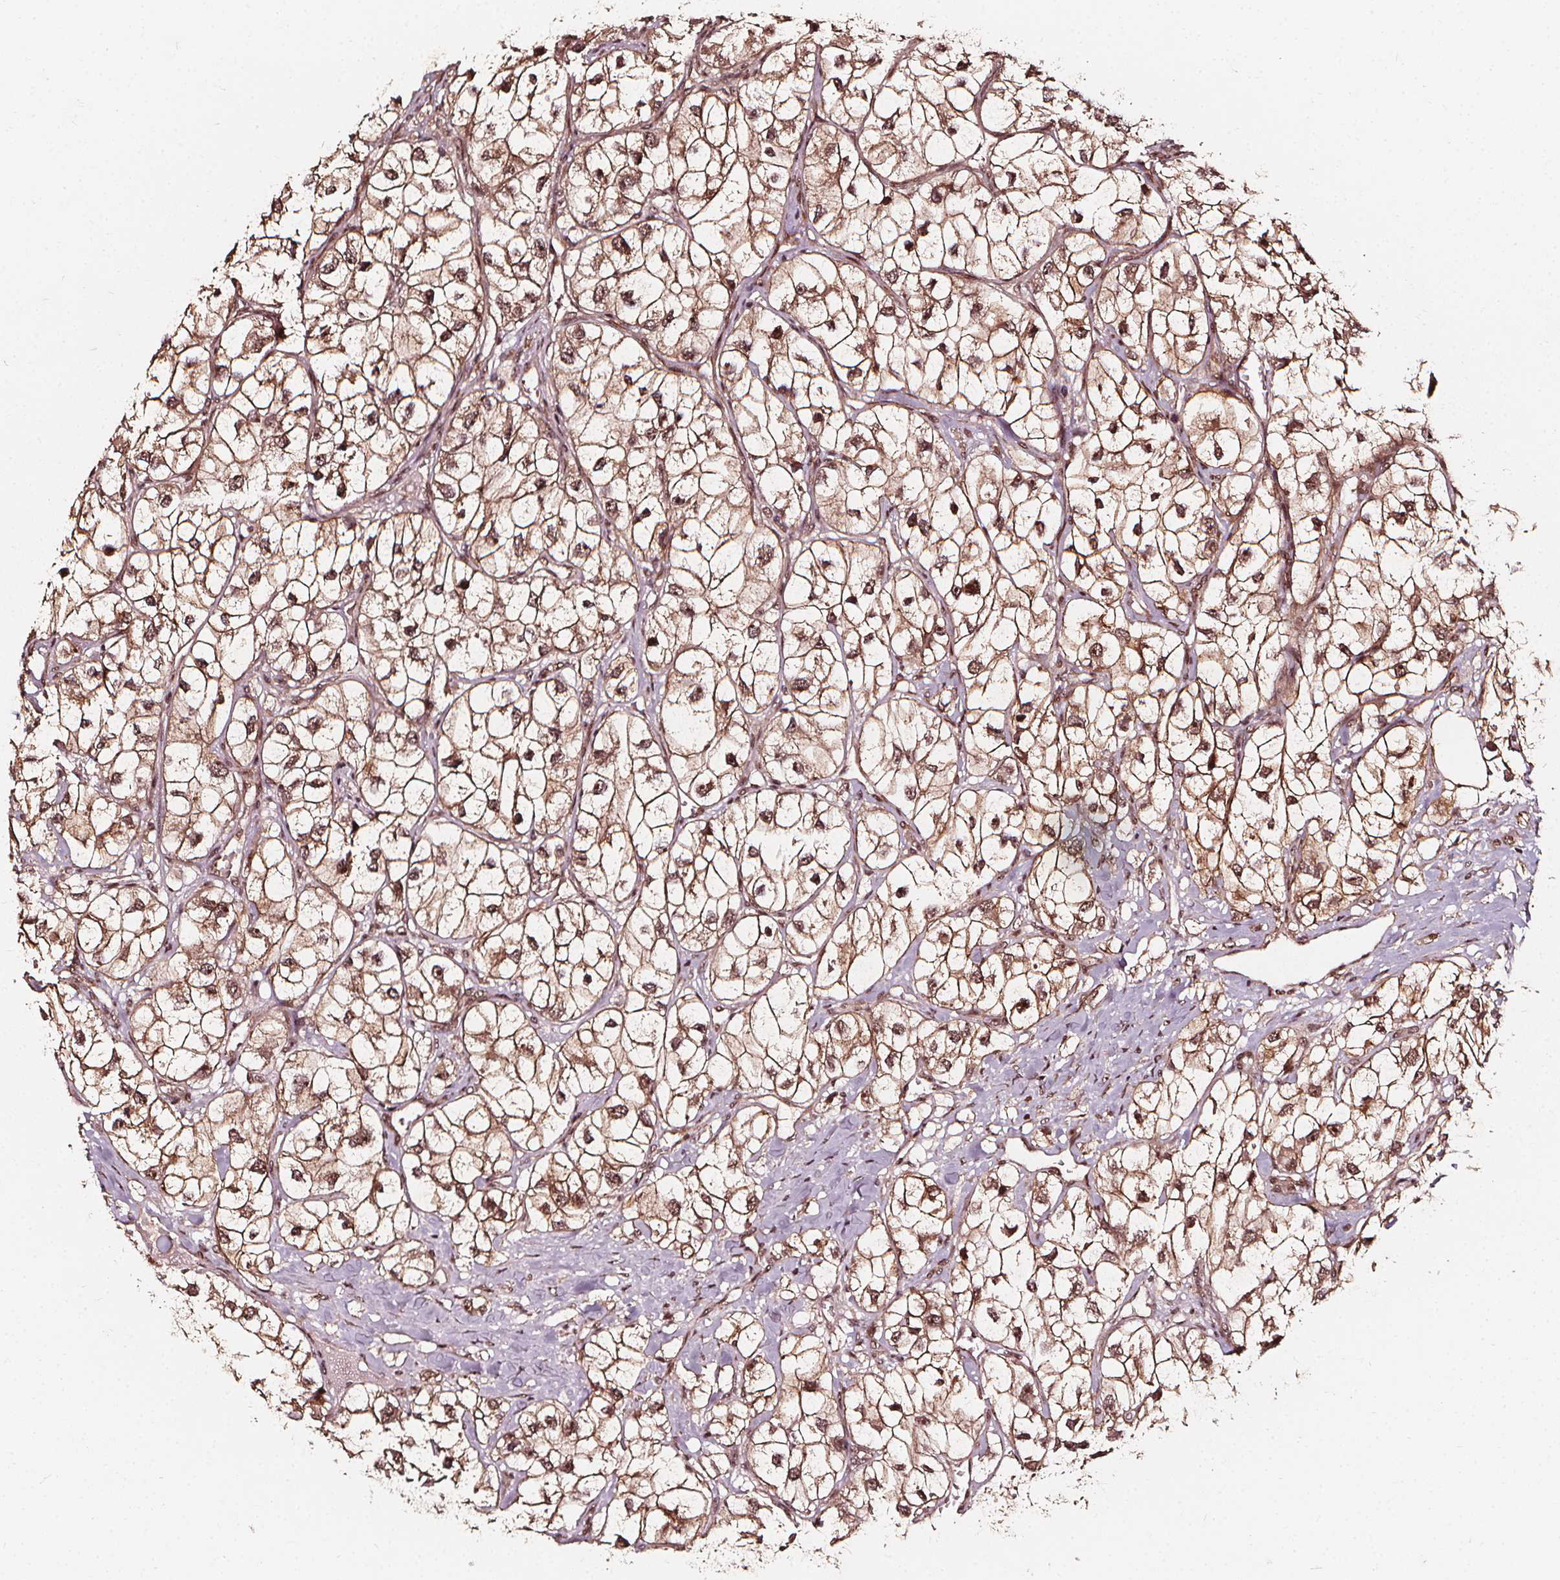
{"staining": {"intensity": "moderate", "quantity": ">75%", "location": "cytoplasmic/membranous,nuclear"}, "tissue": "renal cancer", "cell_type": "Tumor cells", "image_type": "cancer", "snomed": [{"axis": "morphology", "description": "Adenocarcinoma, NOS"}, {"axis": "topography", "description": "Kidney"}], "caption": "Adenocarcinoma (renal) tissue reveals moderate cytoplasmic/membranous and nuclear positivity in about >75% of tumor cells, visualized by immunohistochemistry. (DAB (3,3'-diaminobenzidine) IHC, brown staining for protein, blue staining for nuclei).", "gene": "EXOSC9", "patient": {"sex": "male", "age": 59}}